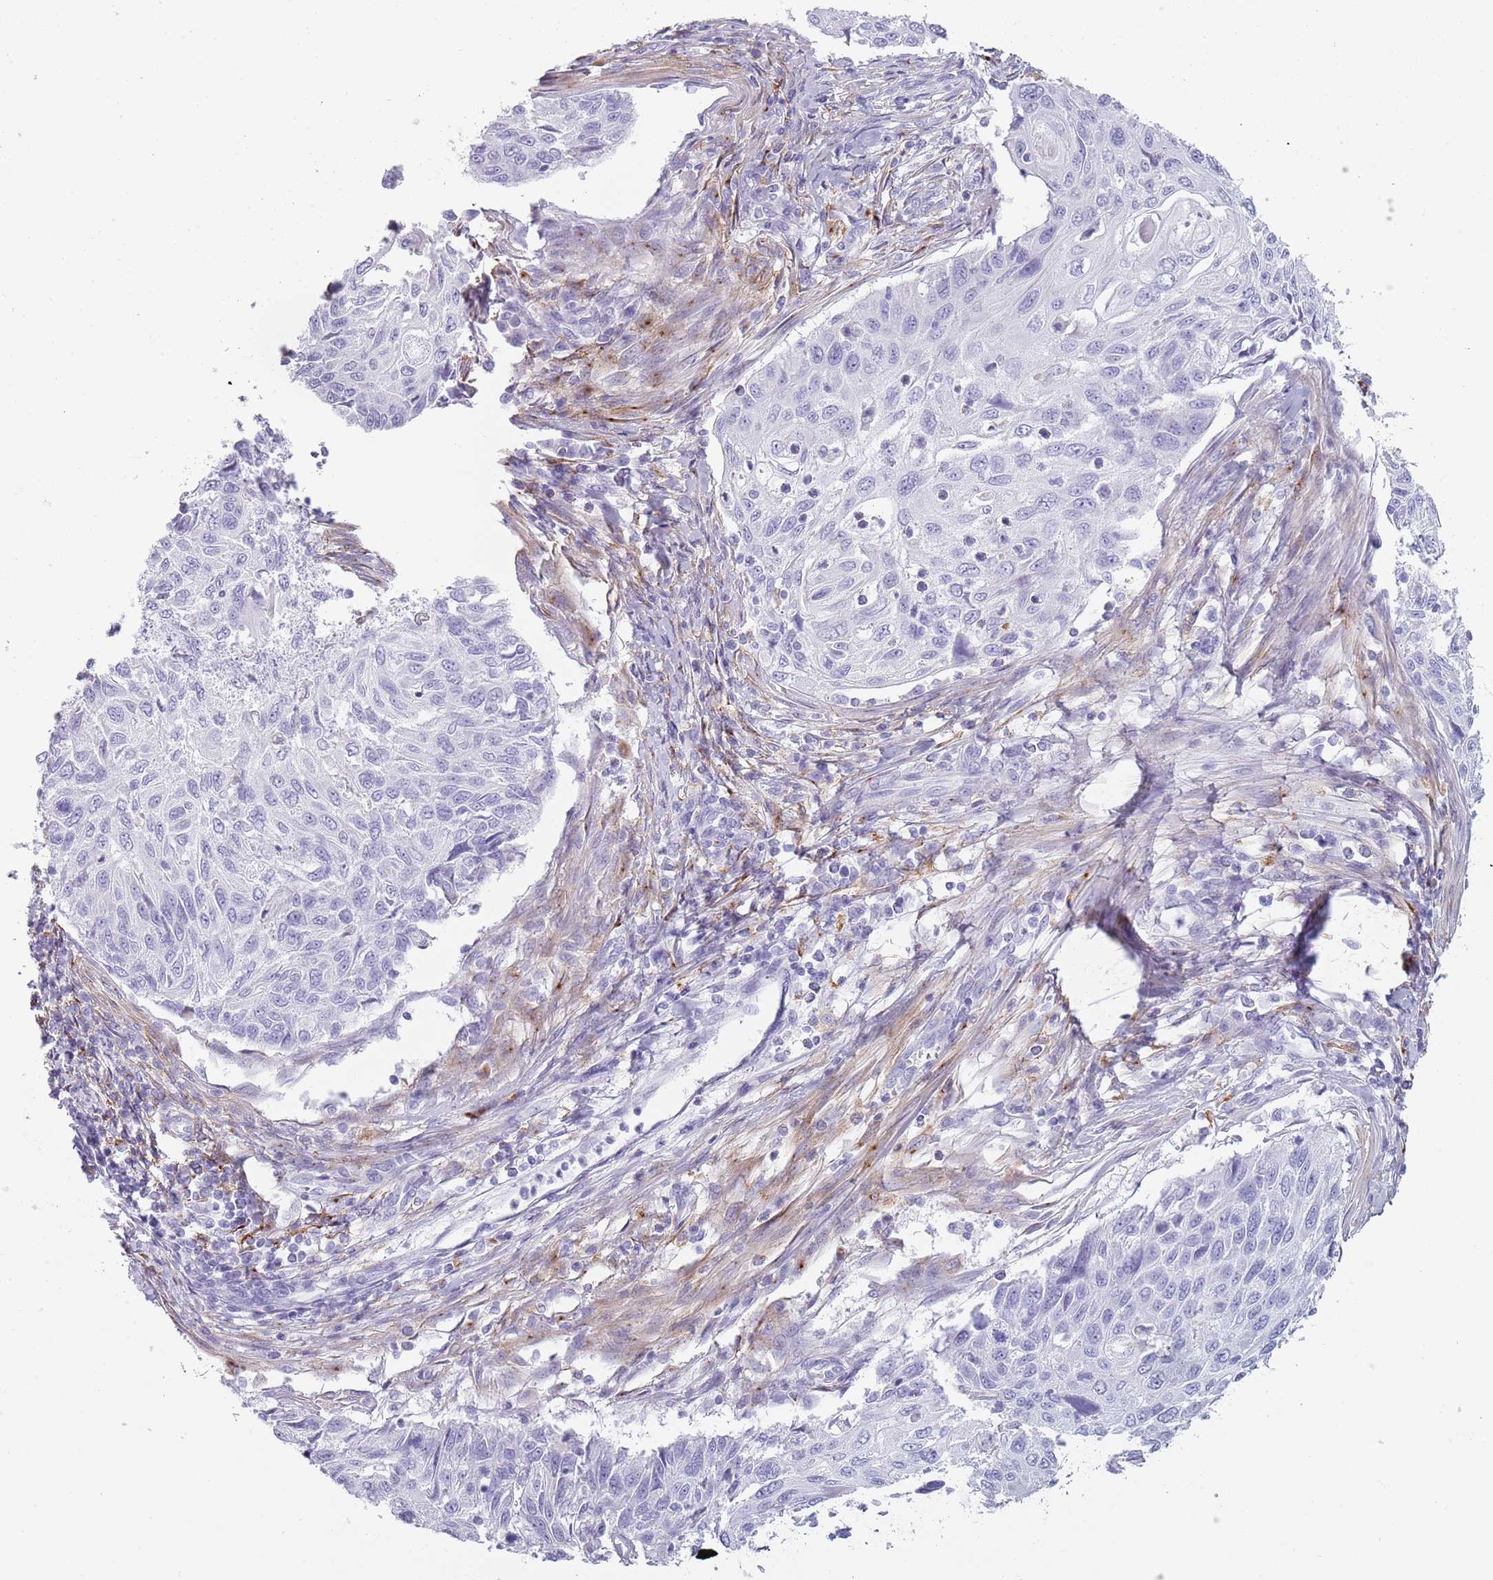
{"staining": {"intensity": "negative", "quantity": "none", "location": "none"}, "tissue": "cervical cancer", "cell_type": "Tumor cells", "image_type": "cancer", "snomed": [{"axis": "morphology", "description": "Squamous cell carcinoma, NOS"}, {"axis": "topography", "description": "Cervix"}], "caption": "Immunohistochemistry of cervical cancer exhibits no staining in tumor cells. (Brightfield microscopy of DAB immunohistochemistry (IHC) at high magnification).", "gene": "COLEC12", "patient": {"sex": "female", "age": 70}}